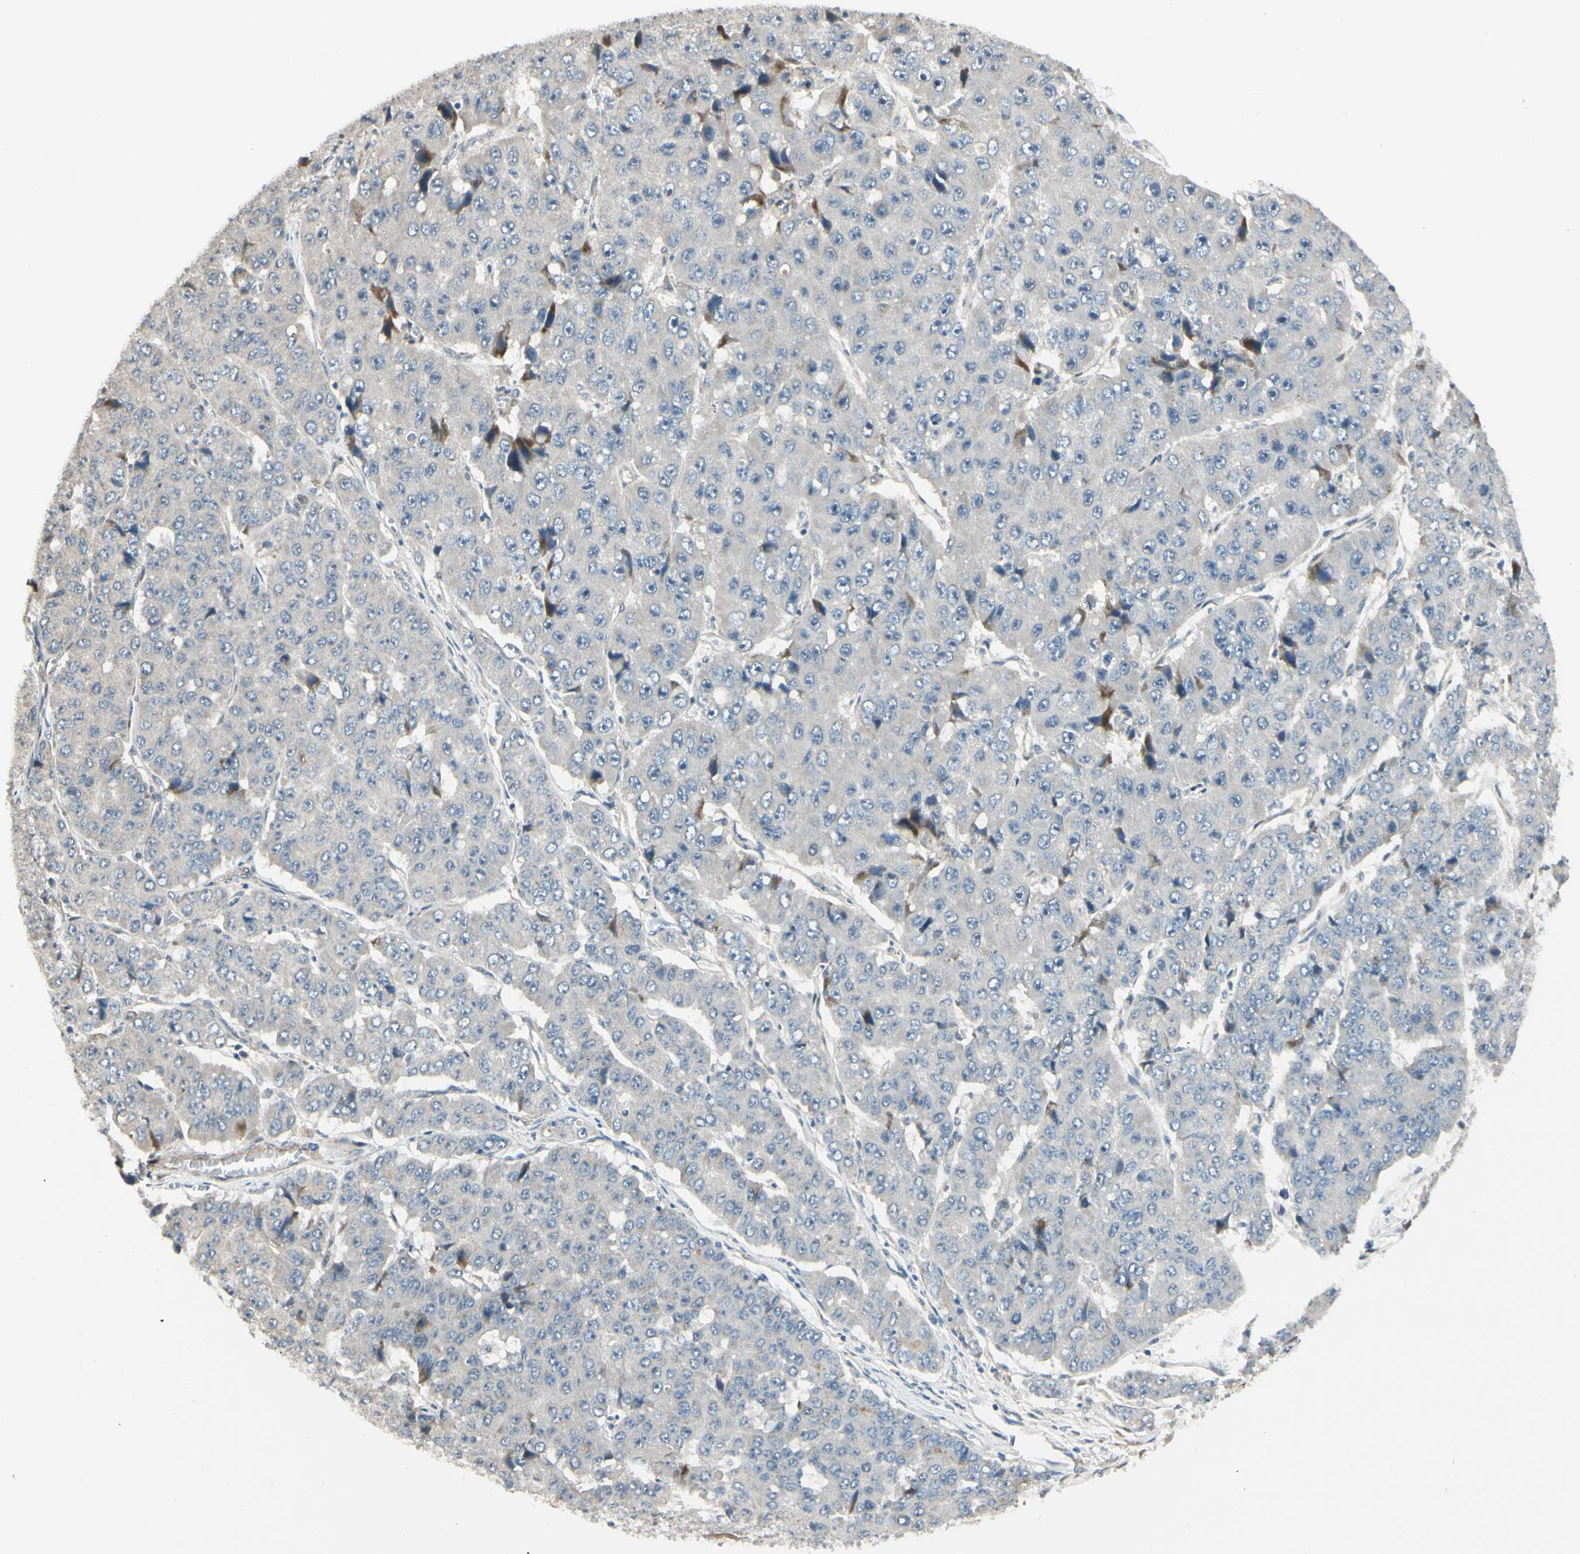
{"staining": {"intensity": "negative", "quantity": "none", "location": "none"}, "tissue": "pancreatic cancer", "cell_type": "Tumor cells", "image_type": "cancer", "snomed": [{"axis": "morphology", "description": "Adenocarcinoma, NOS"}, {"axis": "topography", "description": "Pancreas"}], "caption": "High magnification brightfield microscopy of pancreatic adenocarcinoma stained with DAB (3,3'-diaminobenzidine) (brown) and counterstained with hematoxylin (blue): tumor cells show no significant expression.", "gene": "P4HA3", "patient": {"sex": "male", "age": 50}}